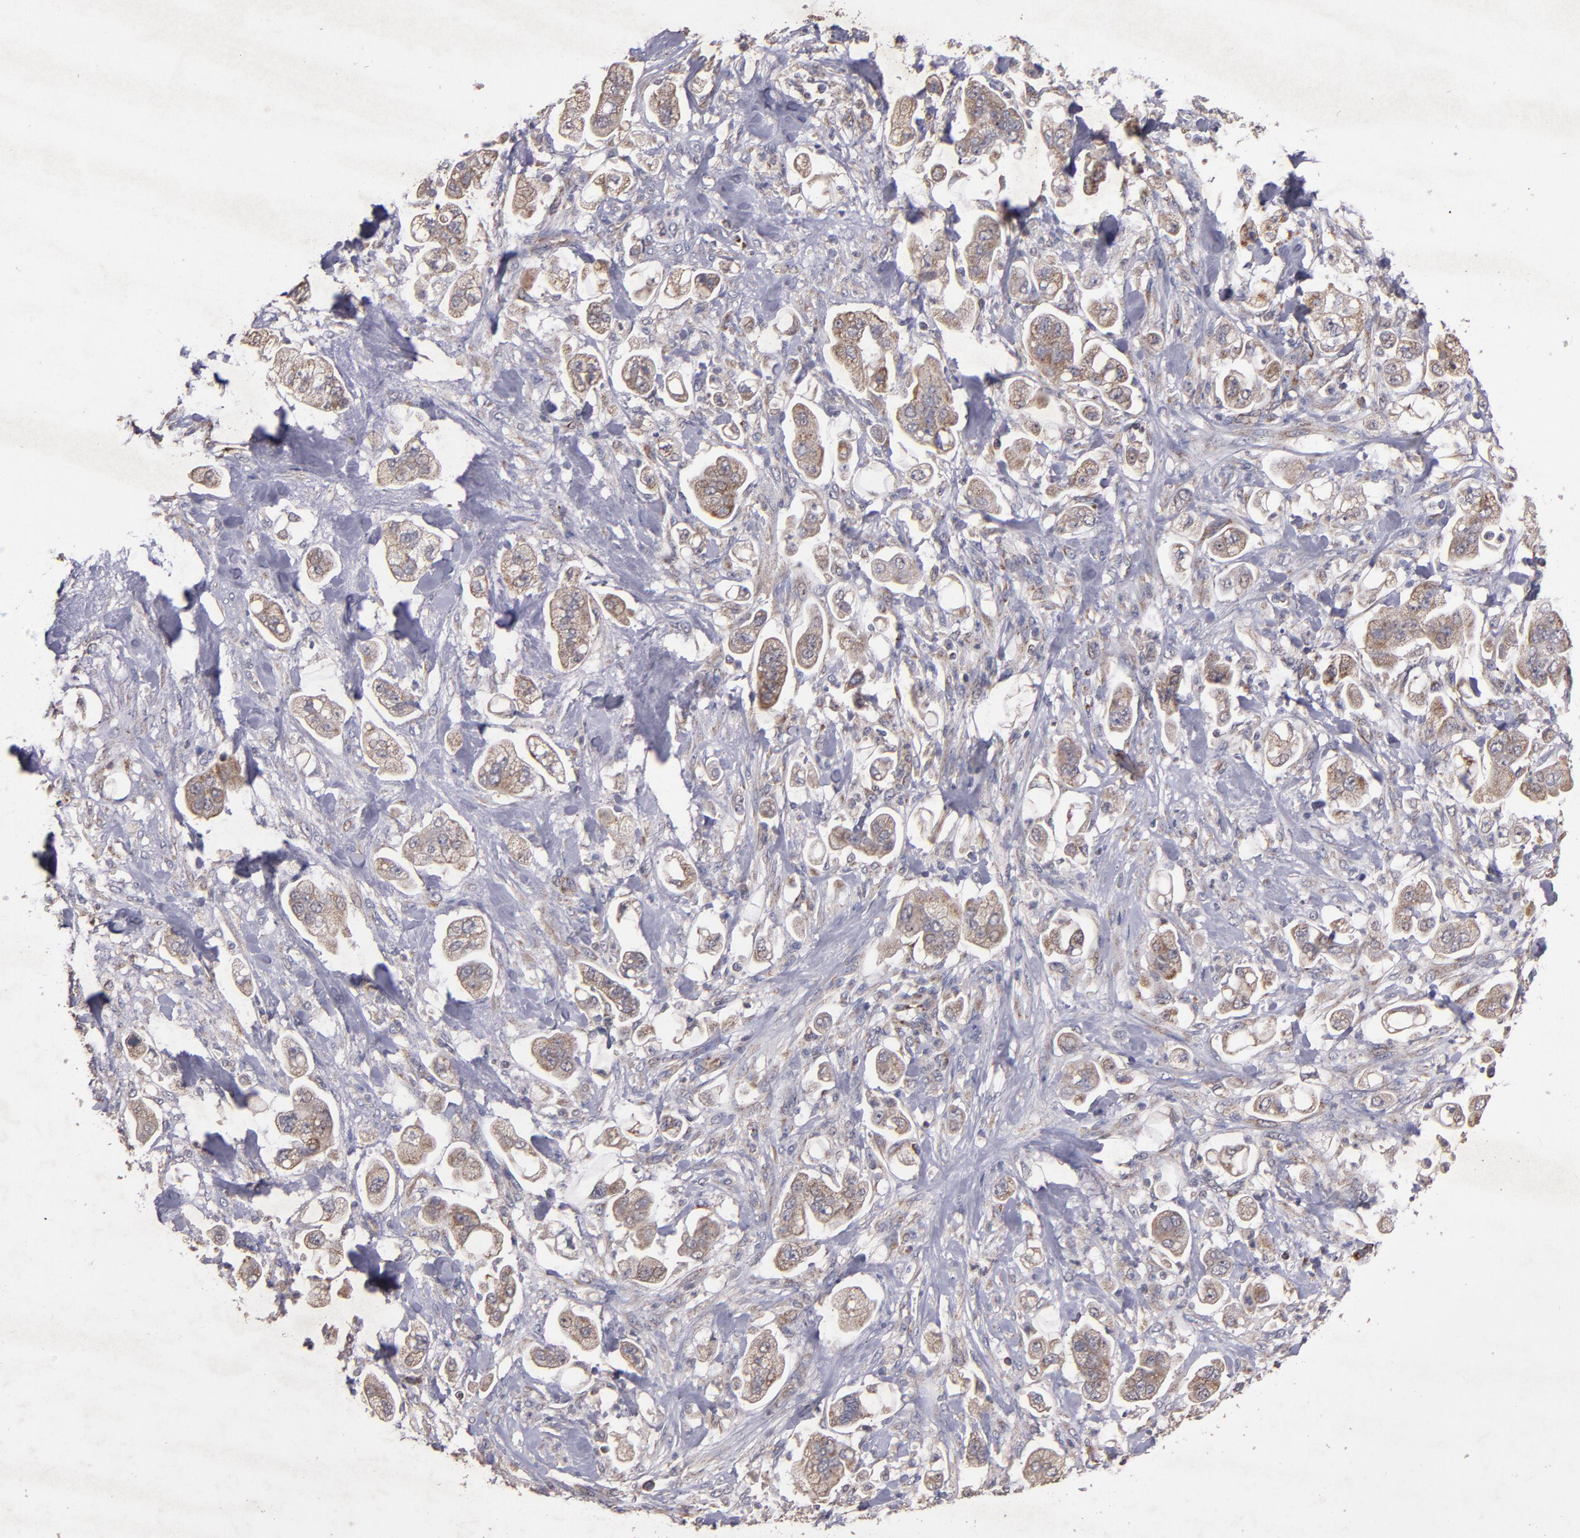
{"staining": {"intensity": "weak", "quantity": ">75%", "location": "cytoplasmic/membranous"}, "tissue": "stomach cancer", "cell_type": "Tumor cells", "image_type": "cancer", "snomed": [{"axis": "morphology", "description": "Adenocarcinoma, NOS"}, {"axis": "topography", "description": "Stomach"}], "caption": "High-power microscopy captured an immunohistochemistry (IHC) image of stomach cancer, revealing weak cytoplasmic/membranous staining in about >75% of tumor cells.", "gene": "TIMM9", "patient": {"sex": "male", "age": 62}}